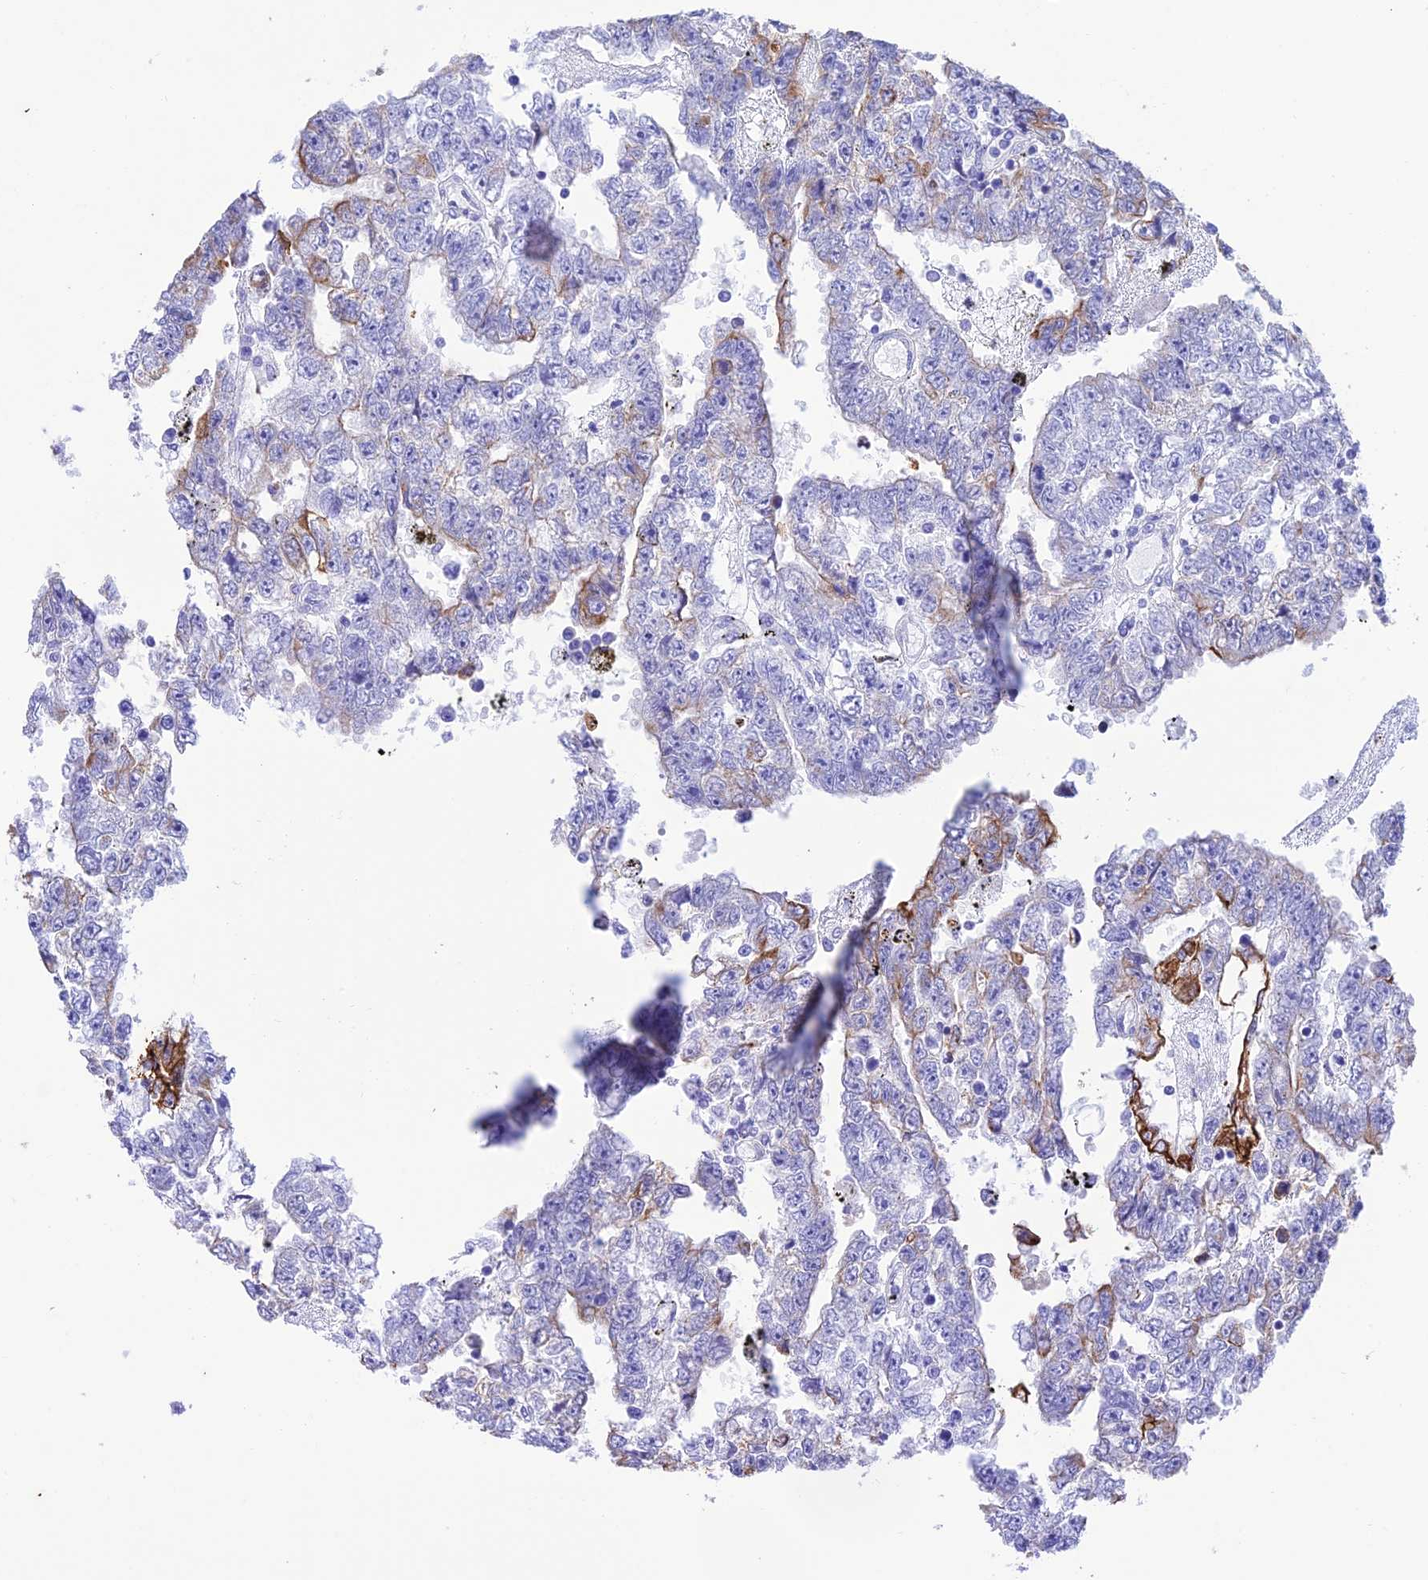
{"staining": {"intensity": "moderate", "quantity": "<25%", "location": "cytoplasmic/membranous"}, "tissue": "testis cancer", "cell_type": "Tumor cells", "image_type": "cancer", "snomed": [{"axis": "morphology", "description": "Carcinoma, Embryonal, NOS"}, {"axis": "topography", "description": "Testis"}], "caption": "Brown immunohistochemical staining in human testis embryonal carcinoma reveals moderate cytoplasmic/membranous staining in approximately <25% of tumor cells.", "gene": "VPS52", "patient": {"sex": "male", "age": 25}}